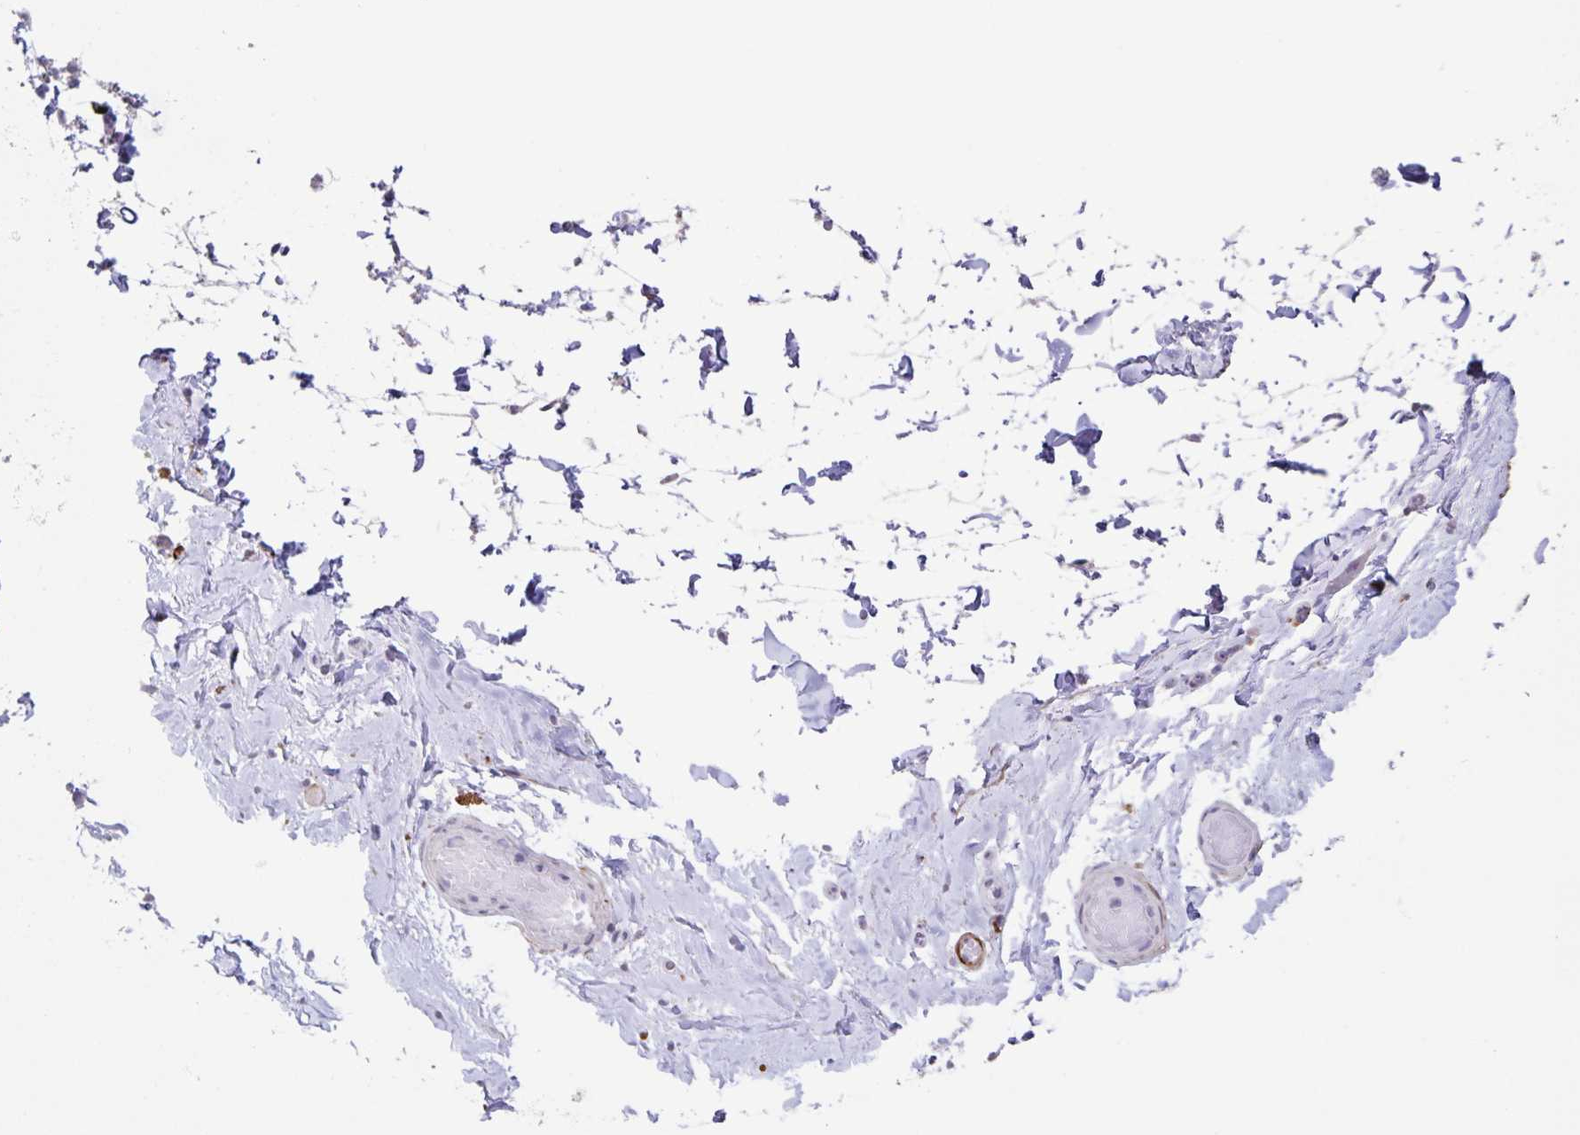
{"staining": {"intensity": "moderate", "quantity": ">75%", "location": "cytoplasmic/membranous"}, "tissue": "adipose tissue", "cell_type": "Adipocytes", "image_type": "normal", "snomed": [{"axis": "morphology", "description": "Normal tissue, NOS"}, {"axis": "topography", "description": "Epididymis, spermatic cord, NOS"}, {"axis": "topography", "description": "Epididymis"}, {"axis": "topography", "description": "Peripheral nerve tissue"}], "caption": "Brown immunohistochemical staining in normal adipose tissue demonstrates moderate cytoplasmic/membranous positivity in about >75% of adipocytes.", "gene": "SYNM", "patient": {"sex": "male", "age": 29}}